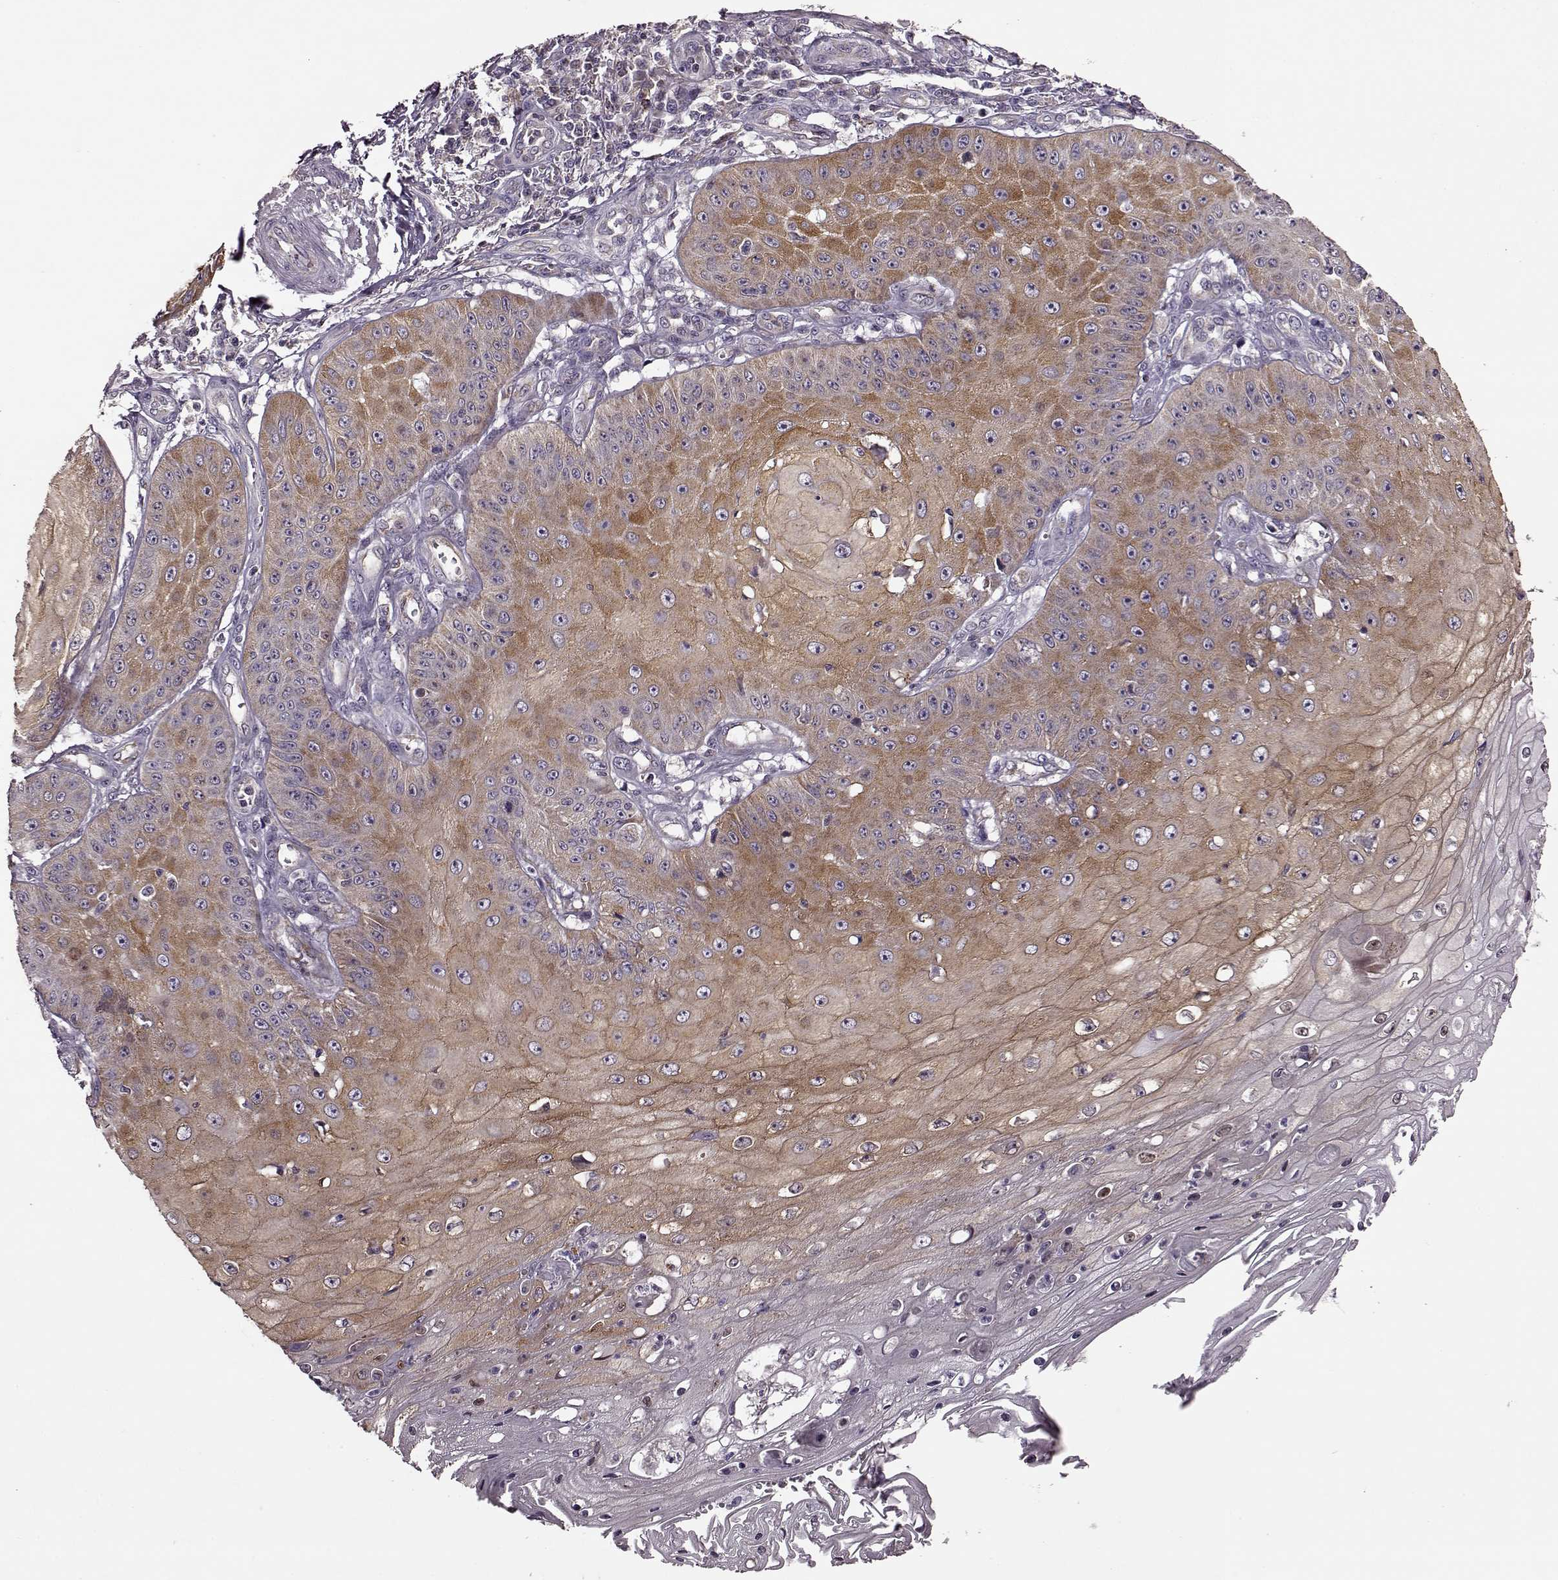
{"staining": {"intensity": "moderate", "quantity": ">75%", "location": "cytoplasmic/membranous"}, "tissue": "skin cancer", "cell_type": "Tumor cells", "image_type": "cancer", "snomed": [{"axis": "morphology", "description": "Squamous cell carcinoma, NOS"}, {"axis": "topography", "description": "Skin"}], "caption": "Tumor cells exhibit medium levels of moderate cytoplasmic/membranous expression in approximately >75% of cells in human skin cancer.", "gene": "MTSS1", "patient": {"sex": "male", "age": 70}}